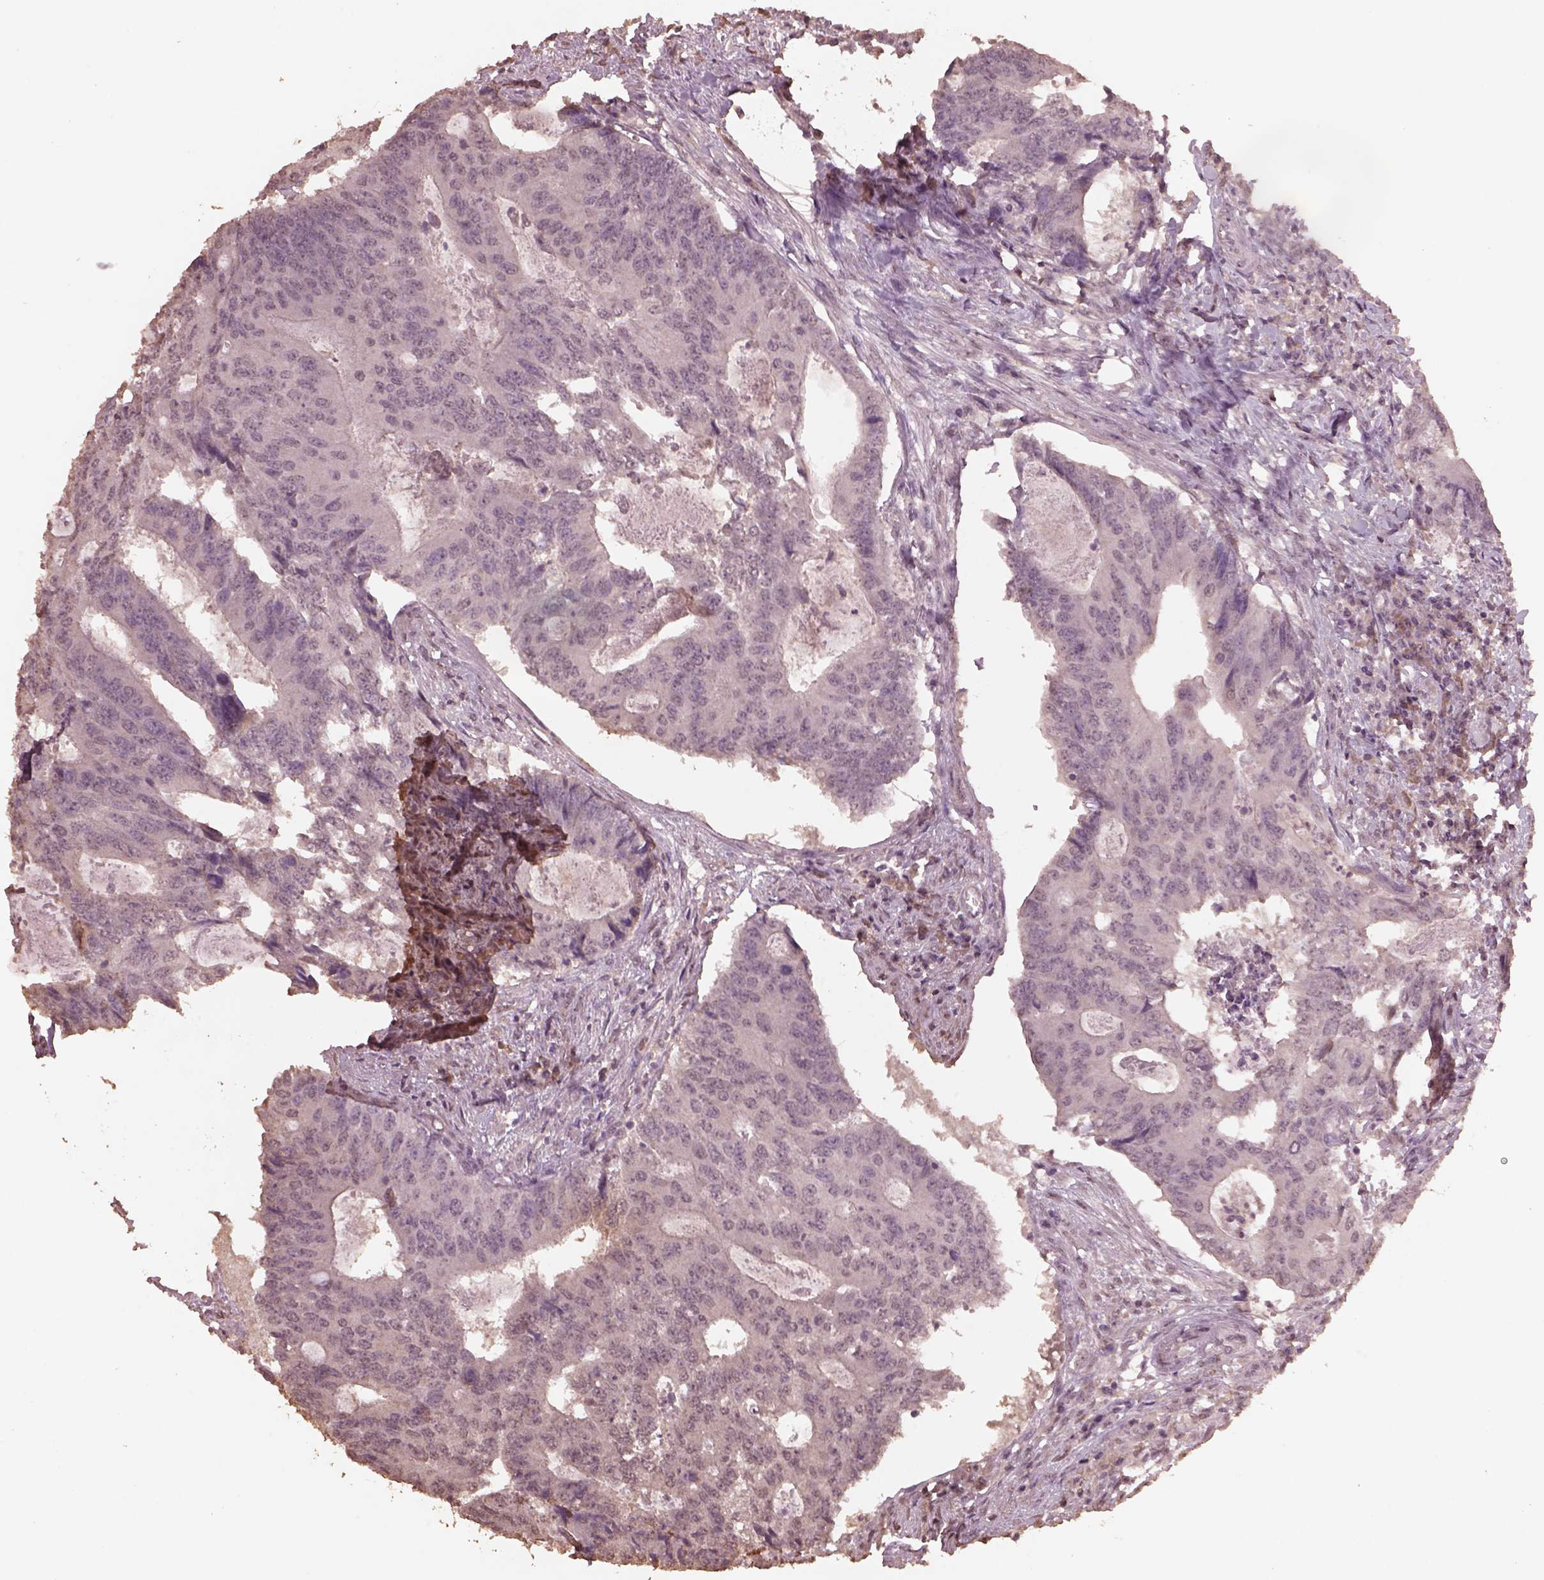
{"staining": {"intensity": "negative", "quantity": "none", "location": "none"}, "tissue": "colorectal cancer", "cell_type": "Tumor cells", "image_type": "cancer", "snomed": [{"axis": "morphology", "description": "Adenocarcinoma, NOS"}, {"axis": "topography", "description": "Colon"}], "caption": "Tumor cells are negative for brown protein staining in colorectal cancer.", "gene": "CPT1C", "patient": {"sex": "male", "age": 67}}